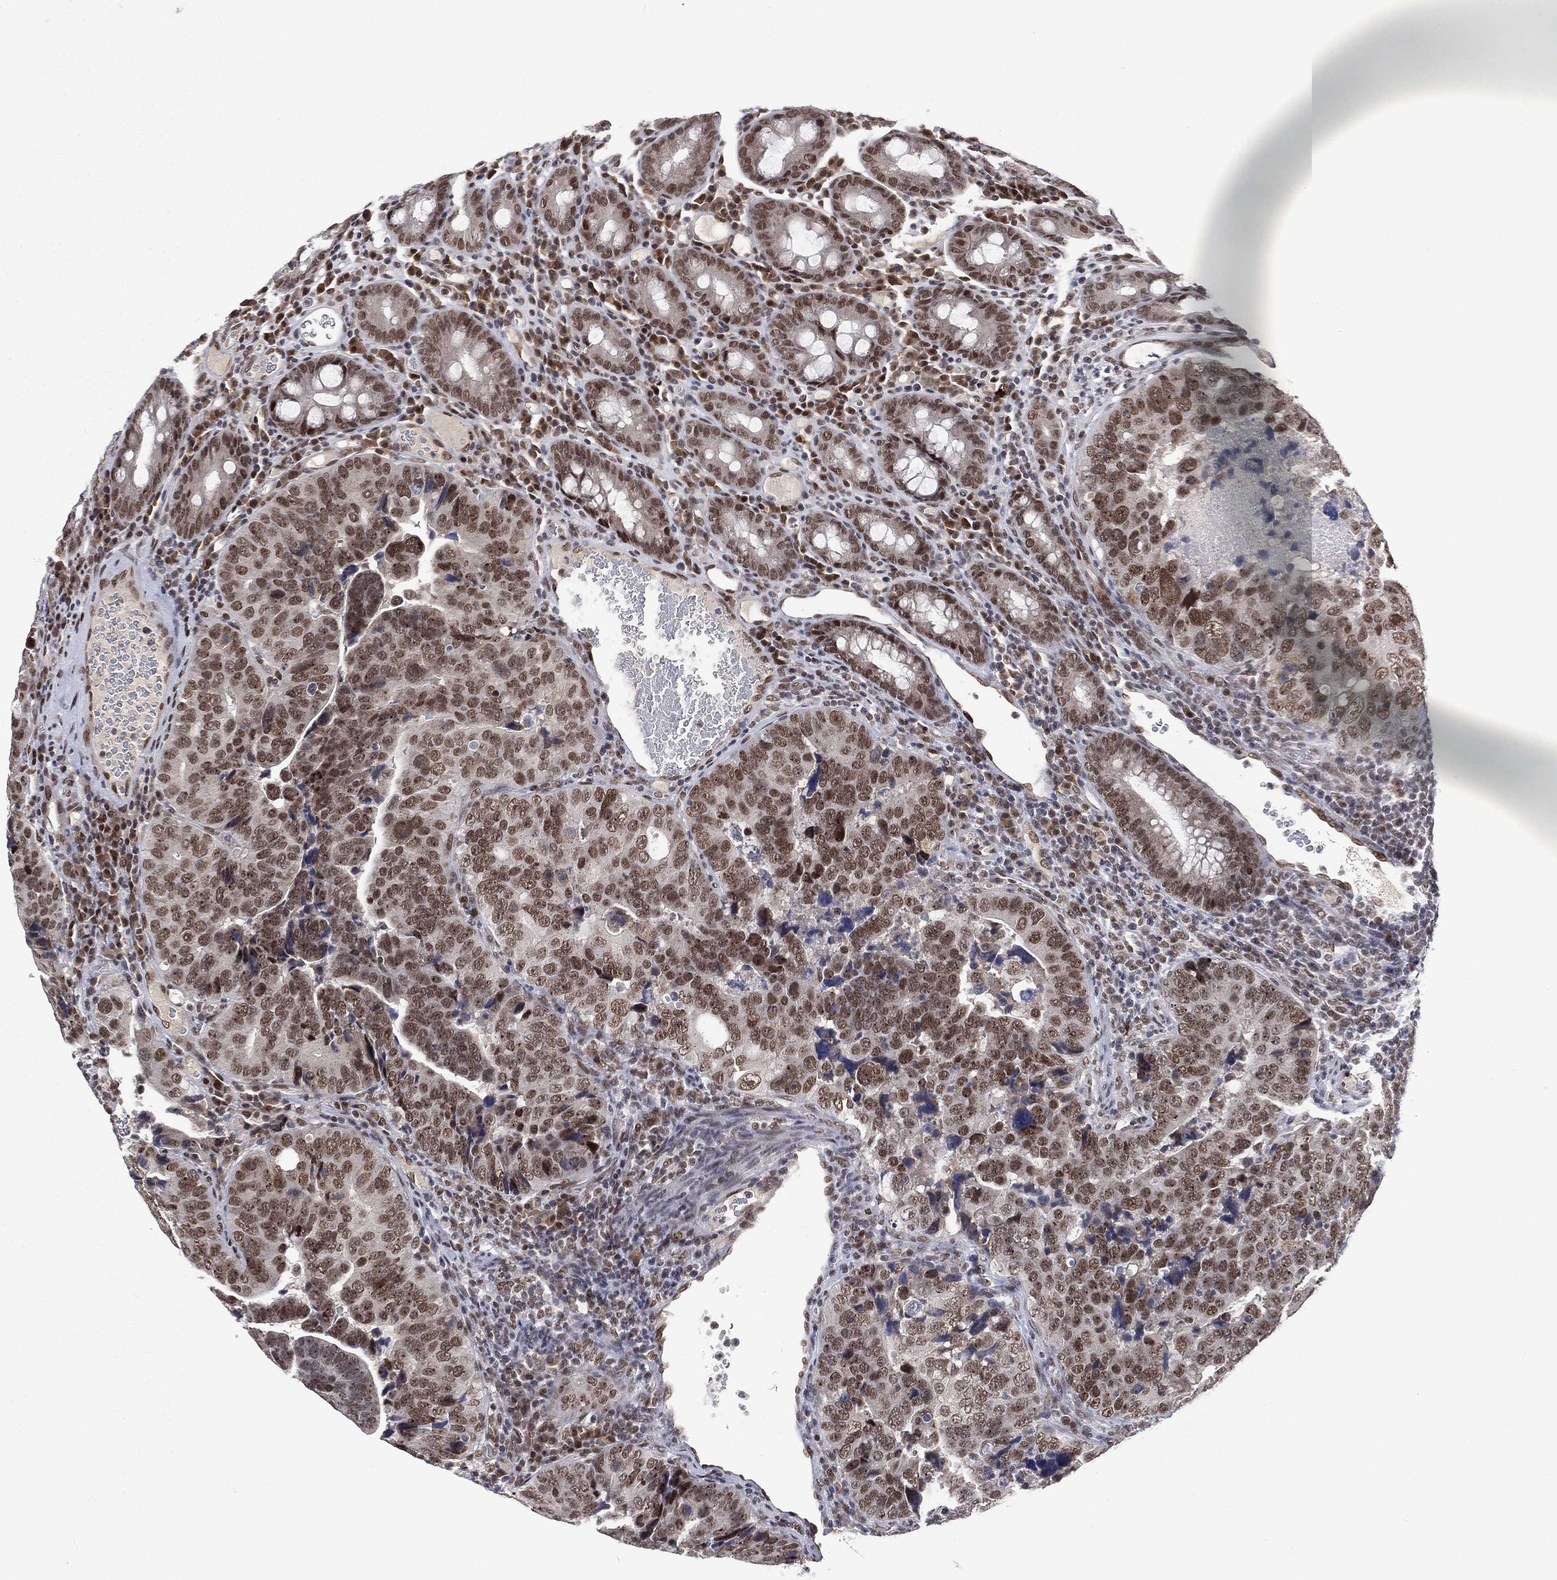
{"staining": {"intensity": "moderate", "quantity": ">75%", "location": "nuclear"}, "tissue": "colorectal cancer", "cell_type": "Tumor cells", "image_type": "cancer", "snomed": [{"axis": "morphology", "description": "Adenocarcinoma, NOS"}, {"axis": "topography", "description": "Colon"}], "caption": "Human colorectal cancer (adenocarcinoma) stained with a protein marker displays moderate staining in tumor cells.", "gene": "YLPM1", "patient": {"sex": "female", "age": 72}}